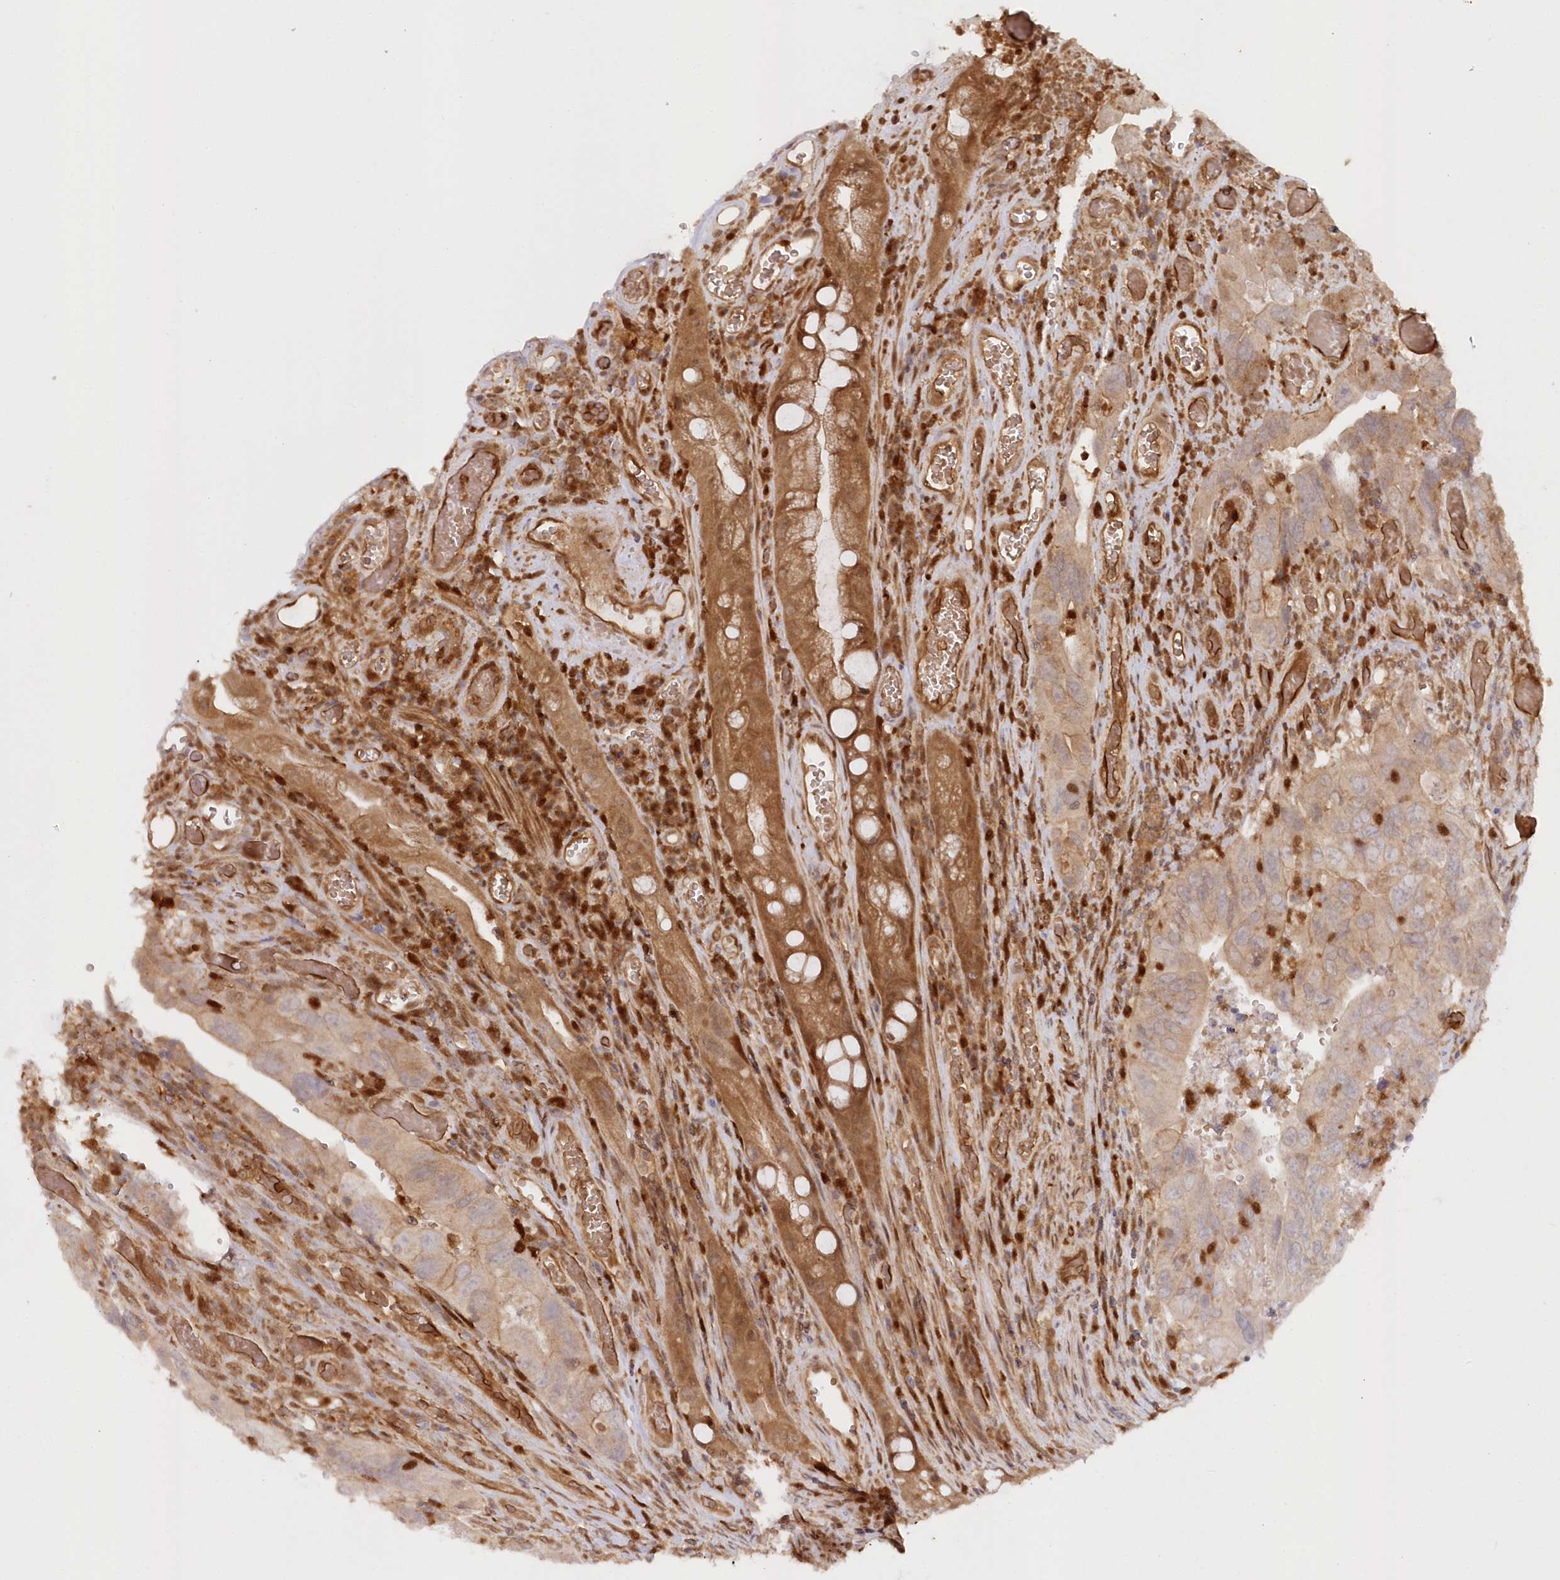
{"staining": {"intensity": "moderate", "quantity": "25%-75%", "location": "cytoplasmic/membranous"}, "tissue": "colorectal cancer", "cell_type": "Tumor cells", "image_type": "cancer", "snomed": [{"axis": "morphology", "description": "Adenocarcinoma, NOS"}, {"axis": "topography", "description": "Rectum"}], "caption": "This is a histology image of IHC staining of colorectal cancer, which shows moderate expression in the cytoplasmic/membranous of tumor cells.", "gene": "GBE1", "patient": {"sex": "male", "age": 63}}